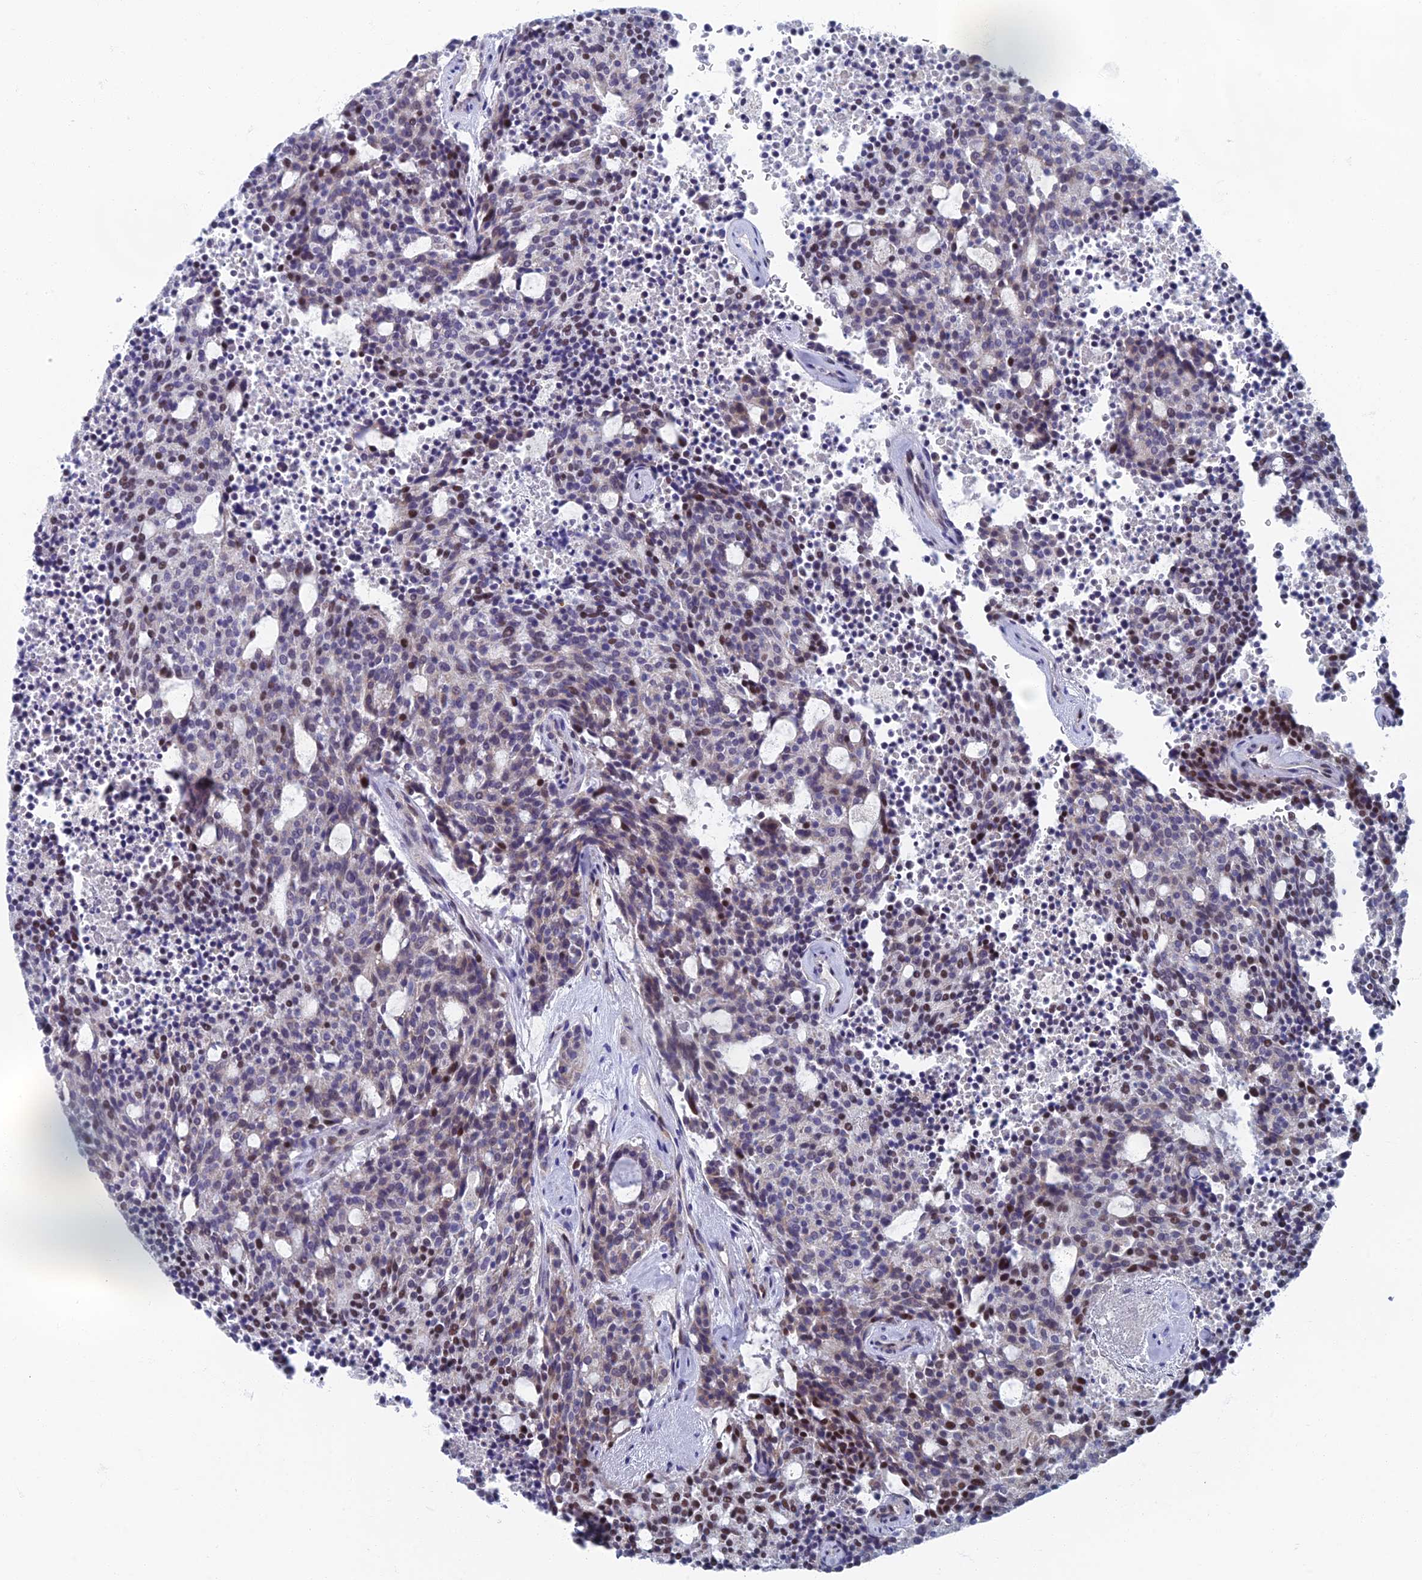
{"staining": {"intensity": "moderate", "quantity": "<25%", "location": "nuclear"}, "tissue": "carcinoid", "cell_type": "Tumor cells", "image_type": "cancer", "snomed": [{"axis": "morphology", "description": "Carcinoid, malignant, NOS"}, {"axis": "topography", "description": "Pancreas"}], "caption": "A brown stain highlights moderate nuclear expression of a protein in human carcinoid tumor cells.", "gene": "TAF13", "patient": {"sex": "female", "age": 54}}